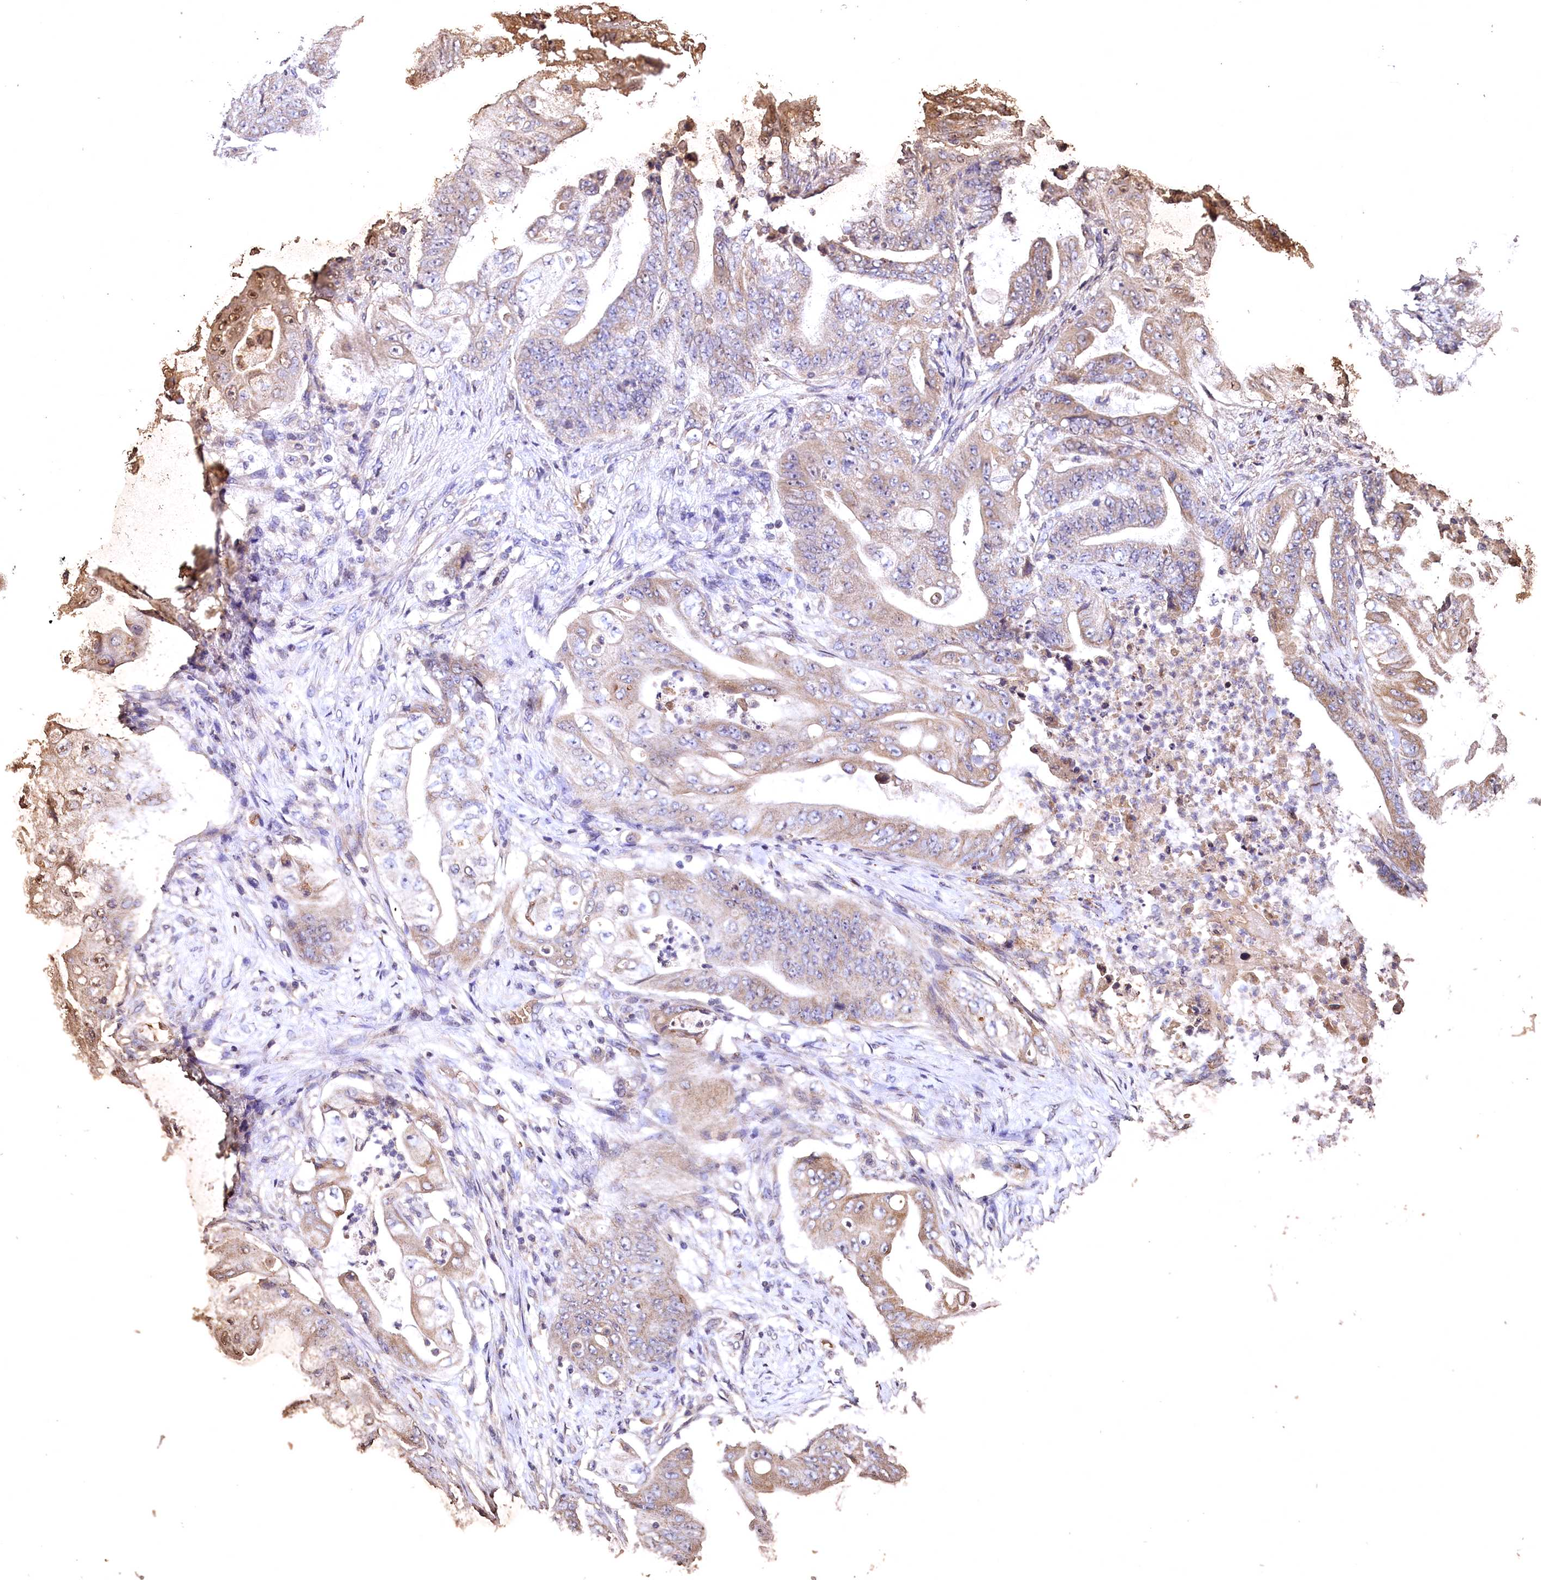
{"staining": {"intensity": "weak", "quantity": "25%-75%", "location": "cytoplasmic/membranous"}, "tissue": "stomach cancer", "cell_type": "Tumor cells", "image_type": "cancer", "snomed": [{"axis": "morphology", "description": "Adenocarcinoma, NOS"}, {"axis": "topography", "description": "Stomach"}], "caption": "This photomicrograph shows IHC staining of human stomach adenocarcinoma, with low weak cytoplasmic/membranous expression in approximately 25%-75% of tumor cells.", "gene": "SPTA1", "patient": {"sex": "female", "age": 73}}